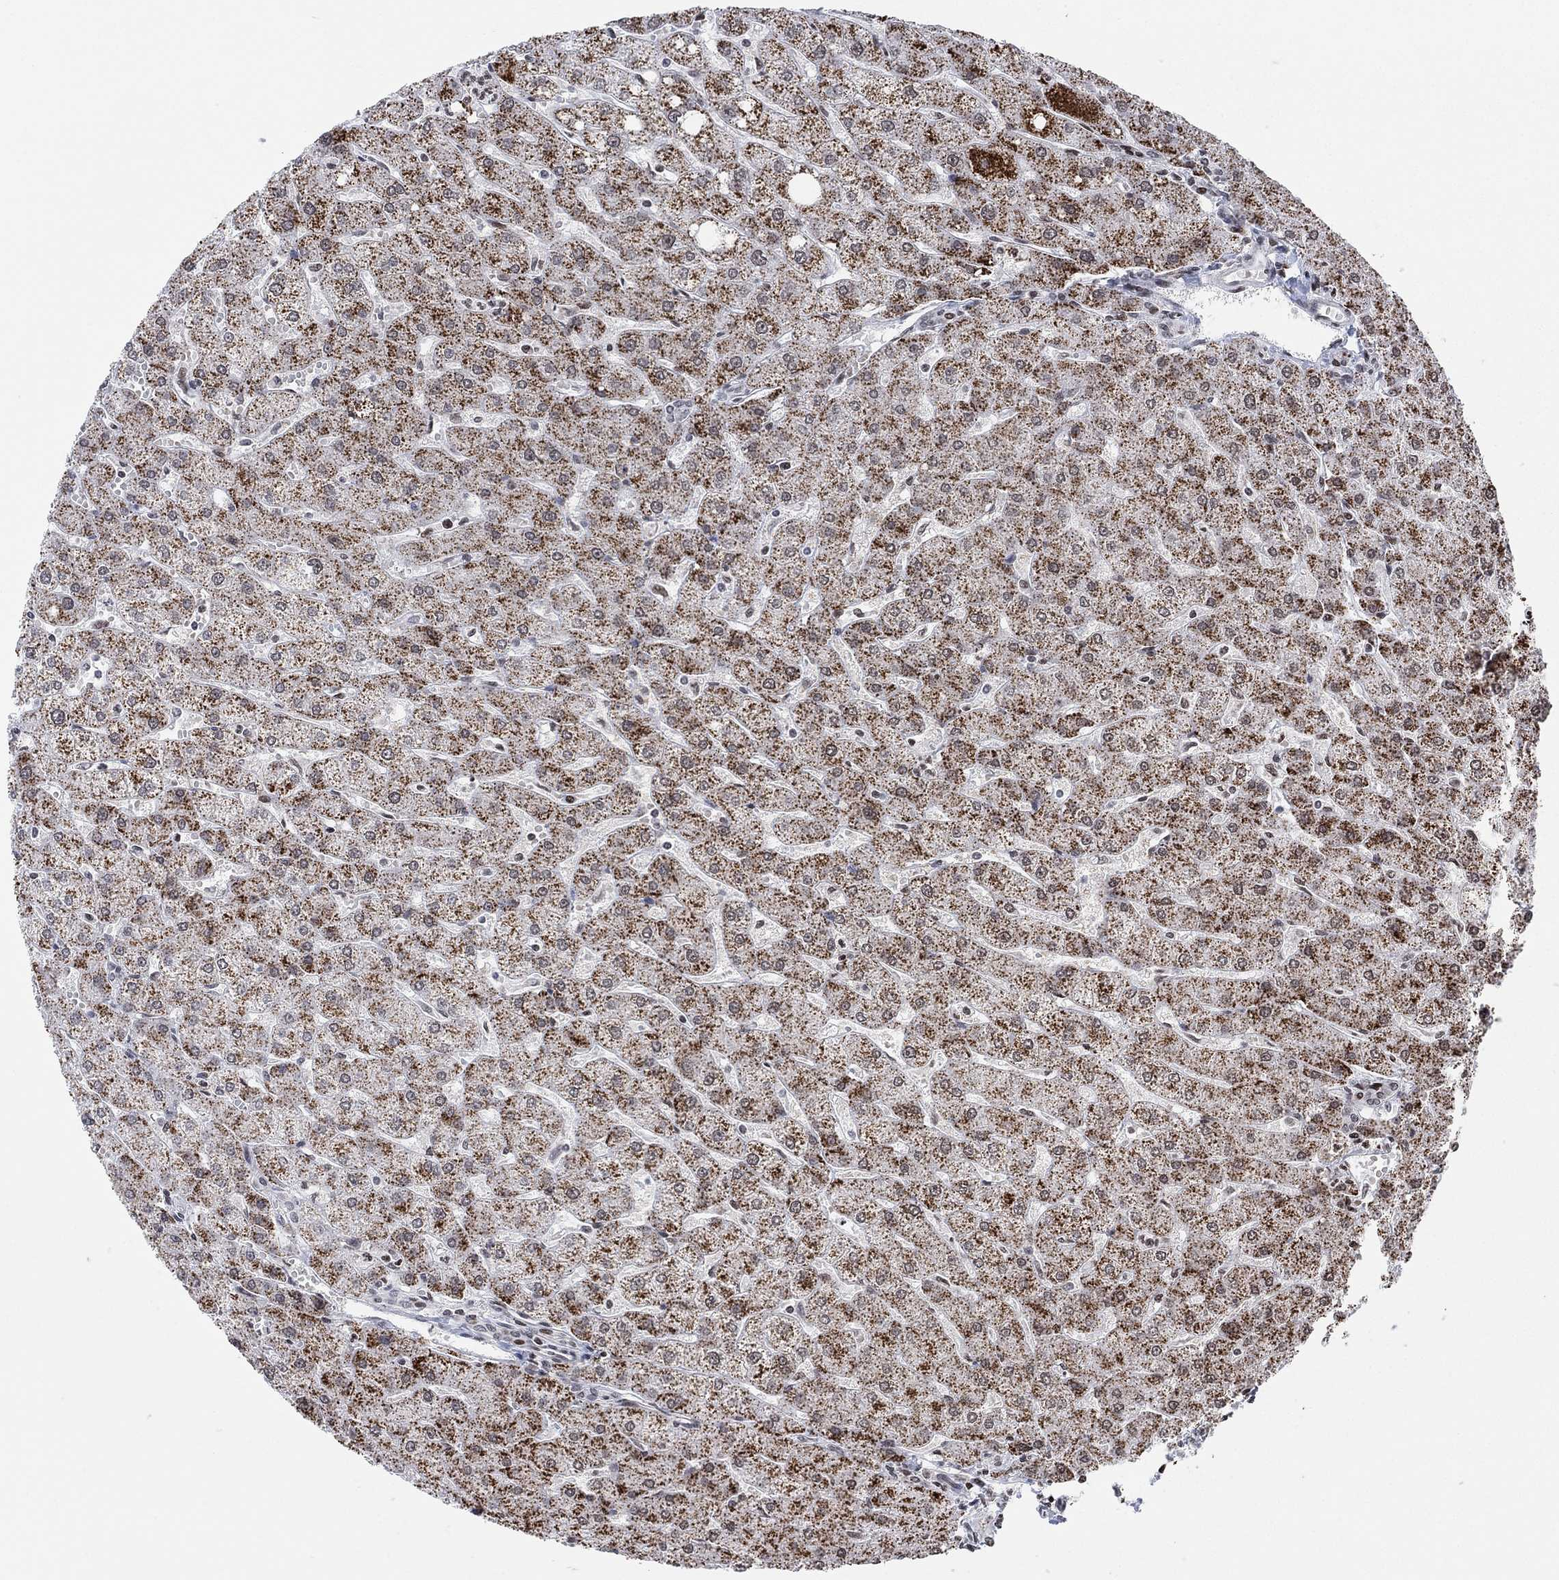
{"staining": {"intensity": "weak", "quantity": "<25%", "location": "nuclear"}, "tissue": "liver", "cell_type": "Cholangiocytes", "image_type": "normal", "snomed": [{"axis": "morphology", "description": "Normal tissue, NOS"}, {"axis": "topography", "description": "Liver"}], "caption": "Image shows no significant protein positivity in cholangiocytes of unremarkable liver.", "gene": "ABHD14A", "patient": {"sex": "male", "age": 67}}